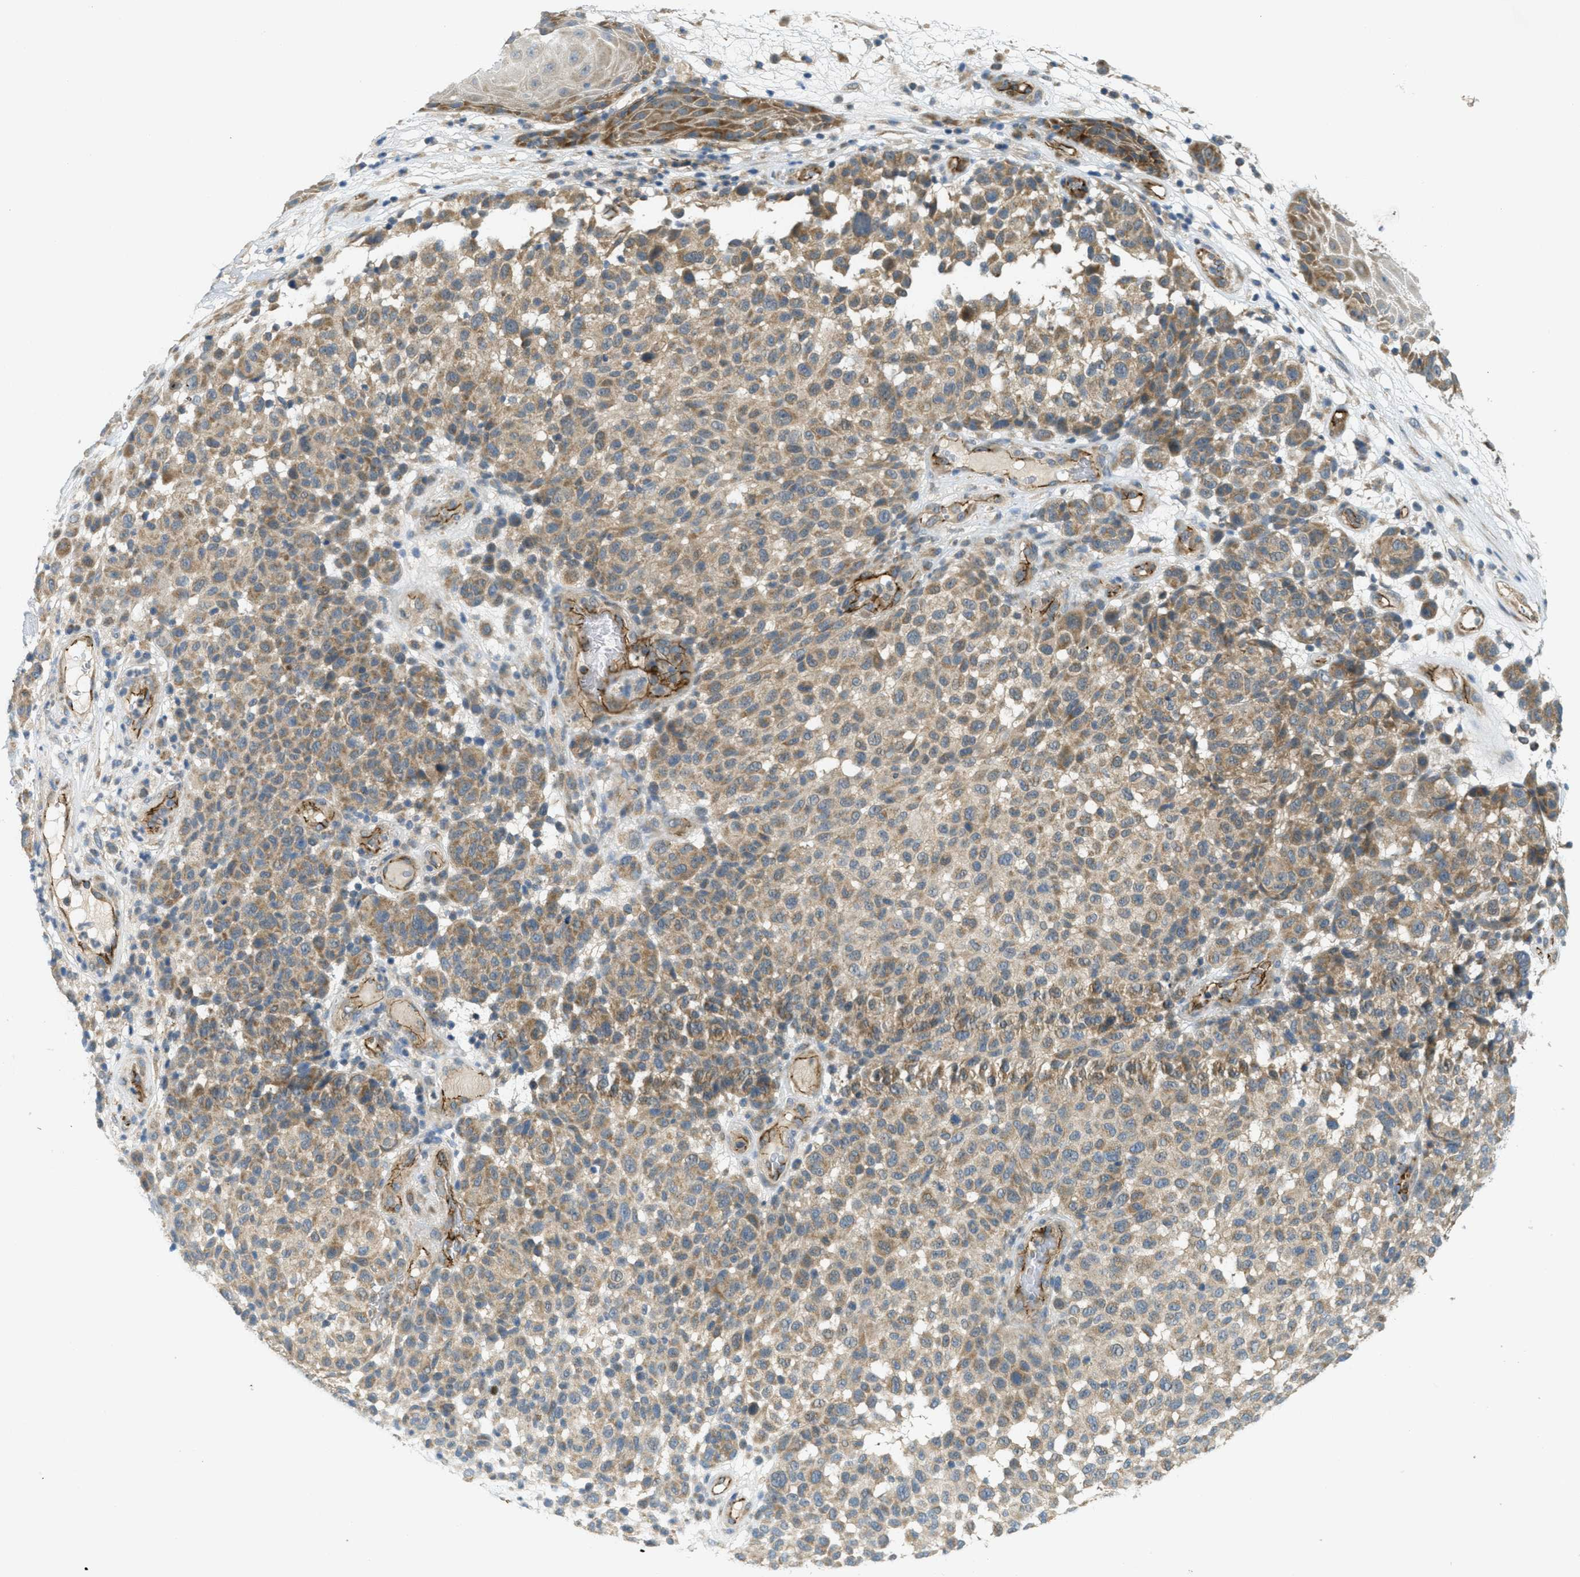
{"staining": {"intensity": "moderate", "quantity": ">75%", "location": "cytoplasmic/membranous"}, "tissue": "melanoma", "cell_type": "Tumor cells", "image_type": "cancer", "snomed": [{"axis": "morphology", "description": "Malignant melanoma, NOS"}, {"axis": "topography", "description": "Skin"}], "caption": "This image exhibits IHC staining of malignant melanoma, with medium moderate cytoplasmic/membranous staining in about >75% of tumor cells.", "gene": "JCAD", "patient": {"sex": "male", "age": 59}}